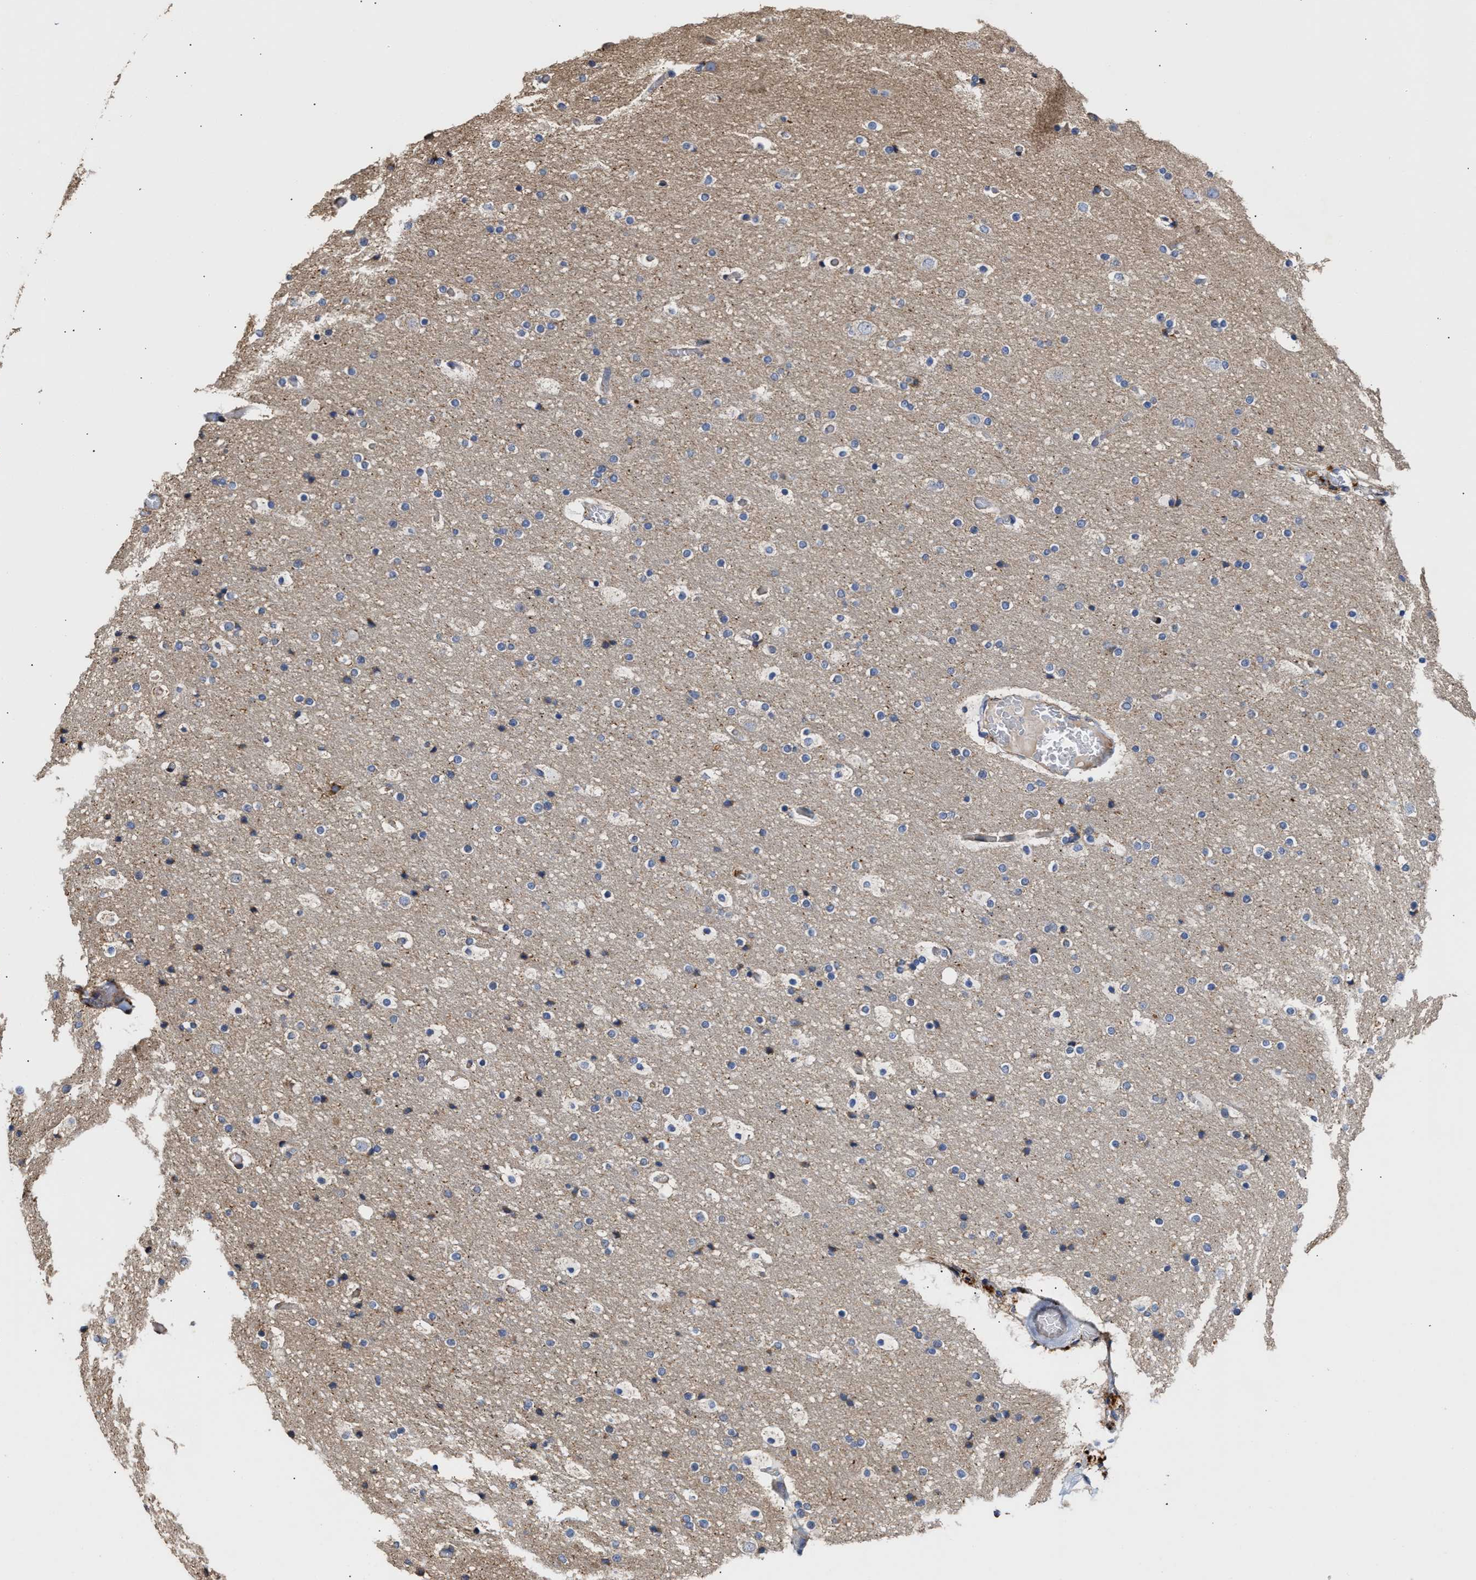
{"staining": {"intensity": "negative", "quantity": "none", "location": "none"}, "tissue": "cerebral cortex", "cell_type": "Endothelial cells", "image_type": "normal", "snomed": [{"axis": "morphology", "description": "Normal tissue, NOS"}, {"axis": "topography", "description": "Cerebral cortex"}], "caption": "Immunohistochemical staining of unremarkable human cerebral cortex demonstrates no significant positivity in endothelial cells. Brightfield microscopy of immunohistochemistry (IHC) stained with DAB (brown) and hematoxylin (blue), captured at high magnification.", "gene": "MALSU1", "patient": {"sex": "male", "age": 57}}